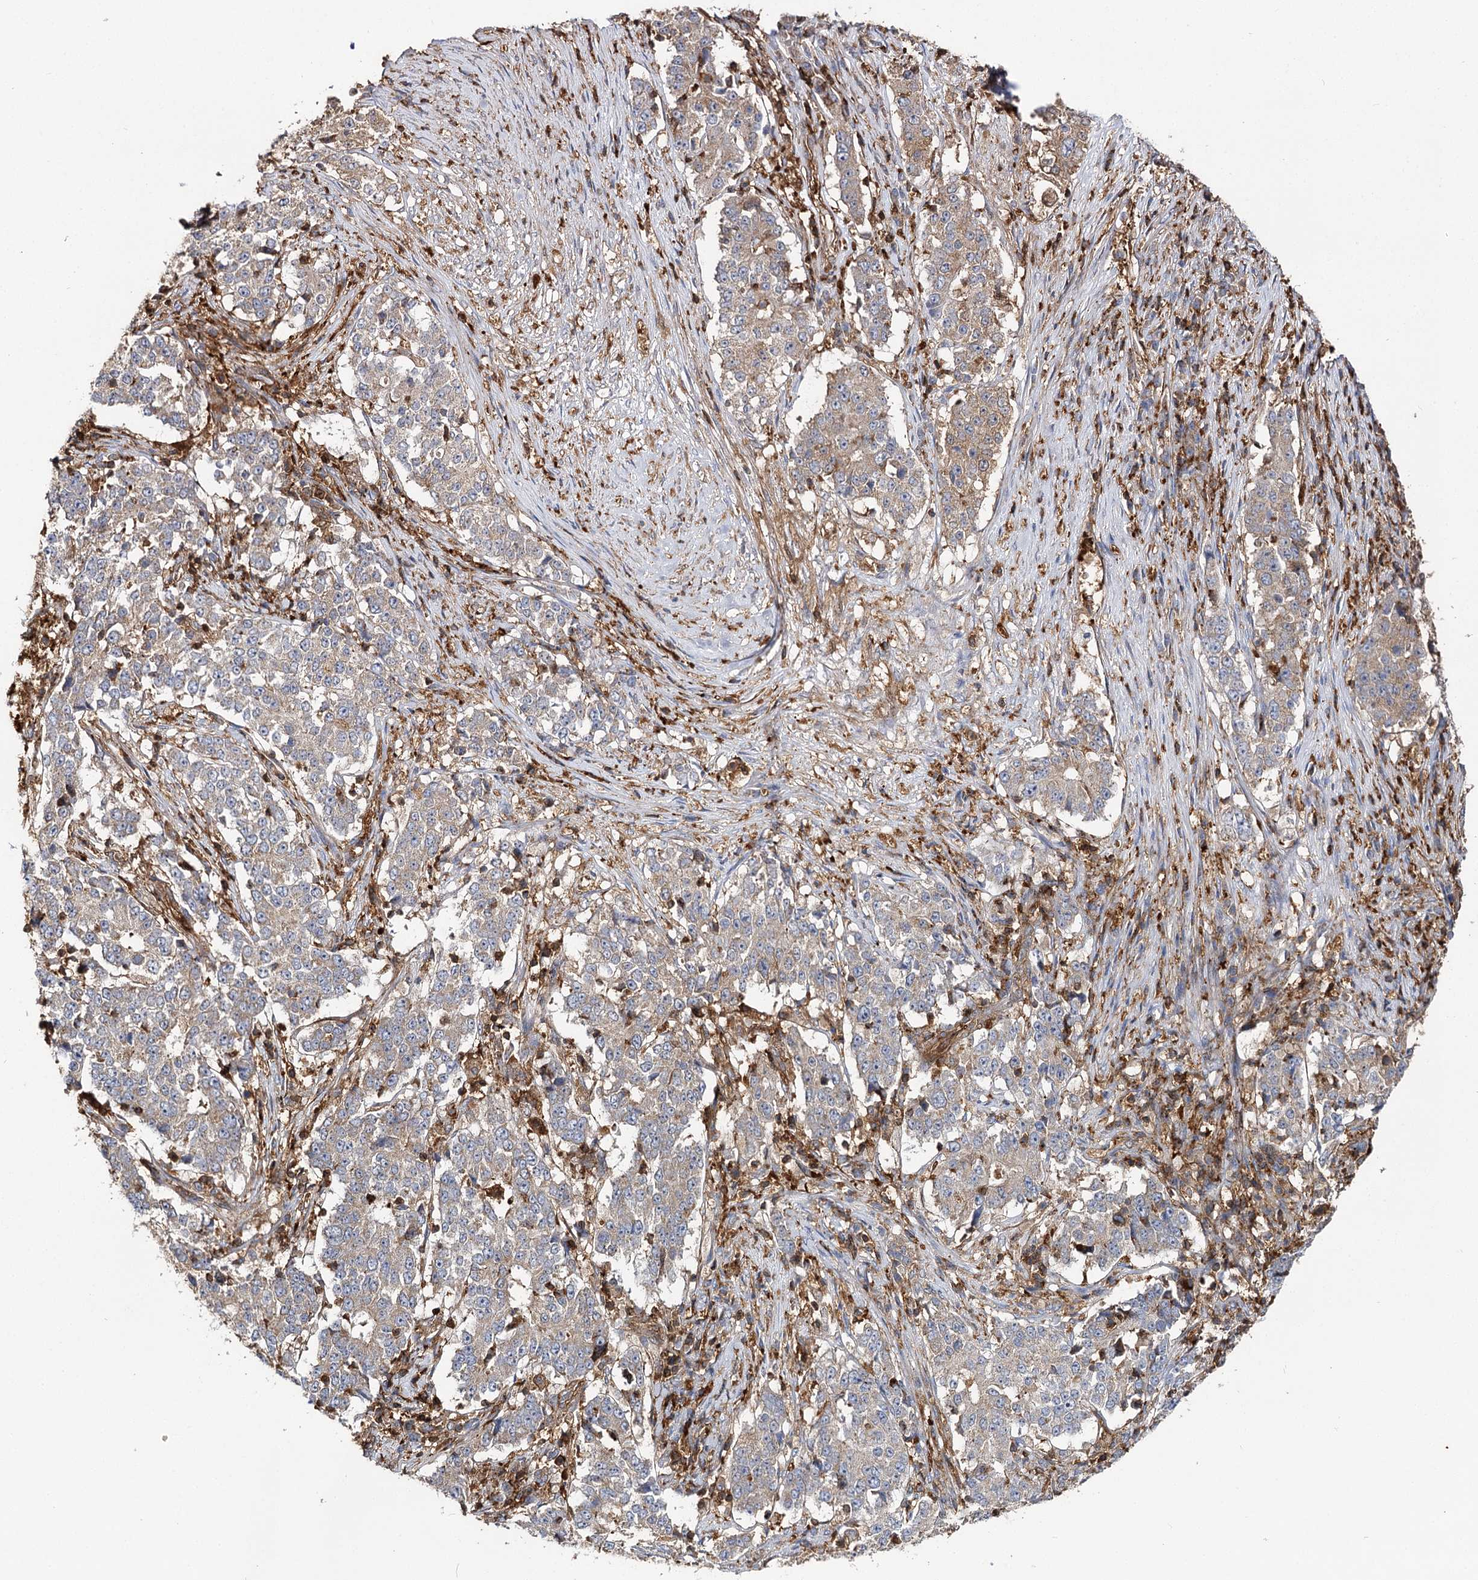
{"staining": {"intensity": "weak", "quantity": "25%-75%", "location": "cytoplasmic/membranous"}, "tissue": "stomach cancer", "cell_type": "Tumor cells", "image_type": "cancer", "snomed": [{"axis": "morphology", "description": "Adenocarcinoma, NOS"}, {"axis": "topography", "description": "Stomach"}], "caption": "Stomach adenocarcinoma stained with a protein marker displays weak staining in tumor cells.", "gene": "SEC24B", "patient": {"sex": "male", "age": 59}}